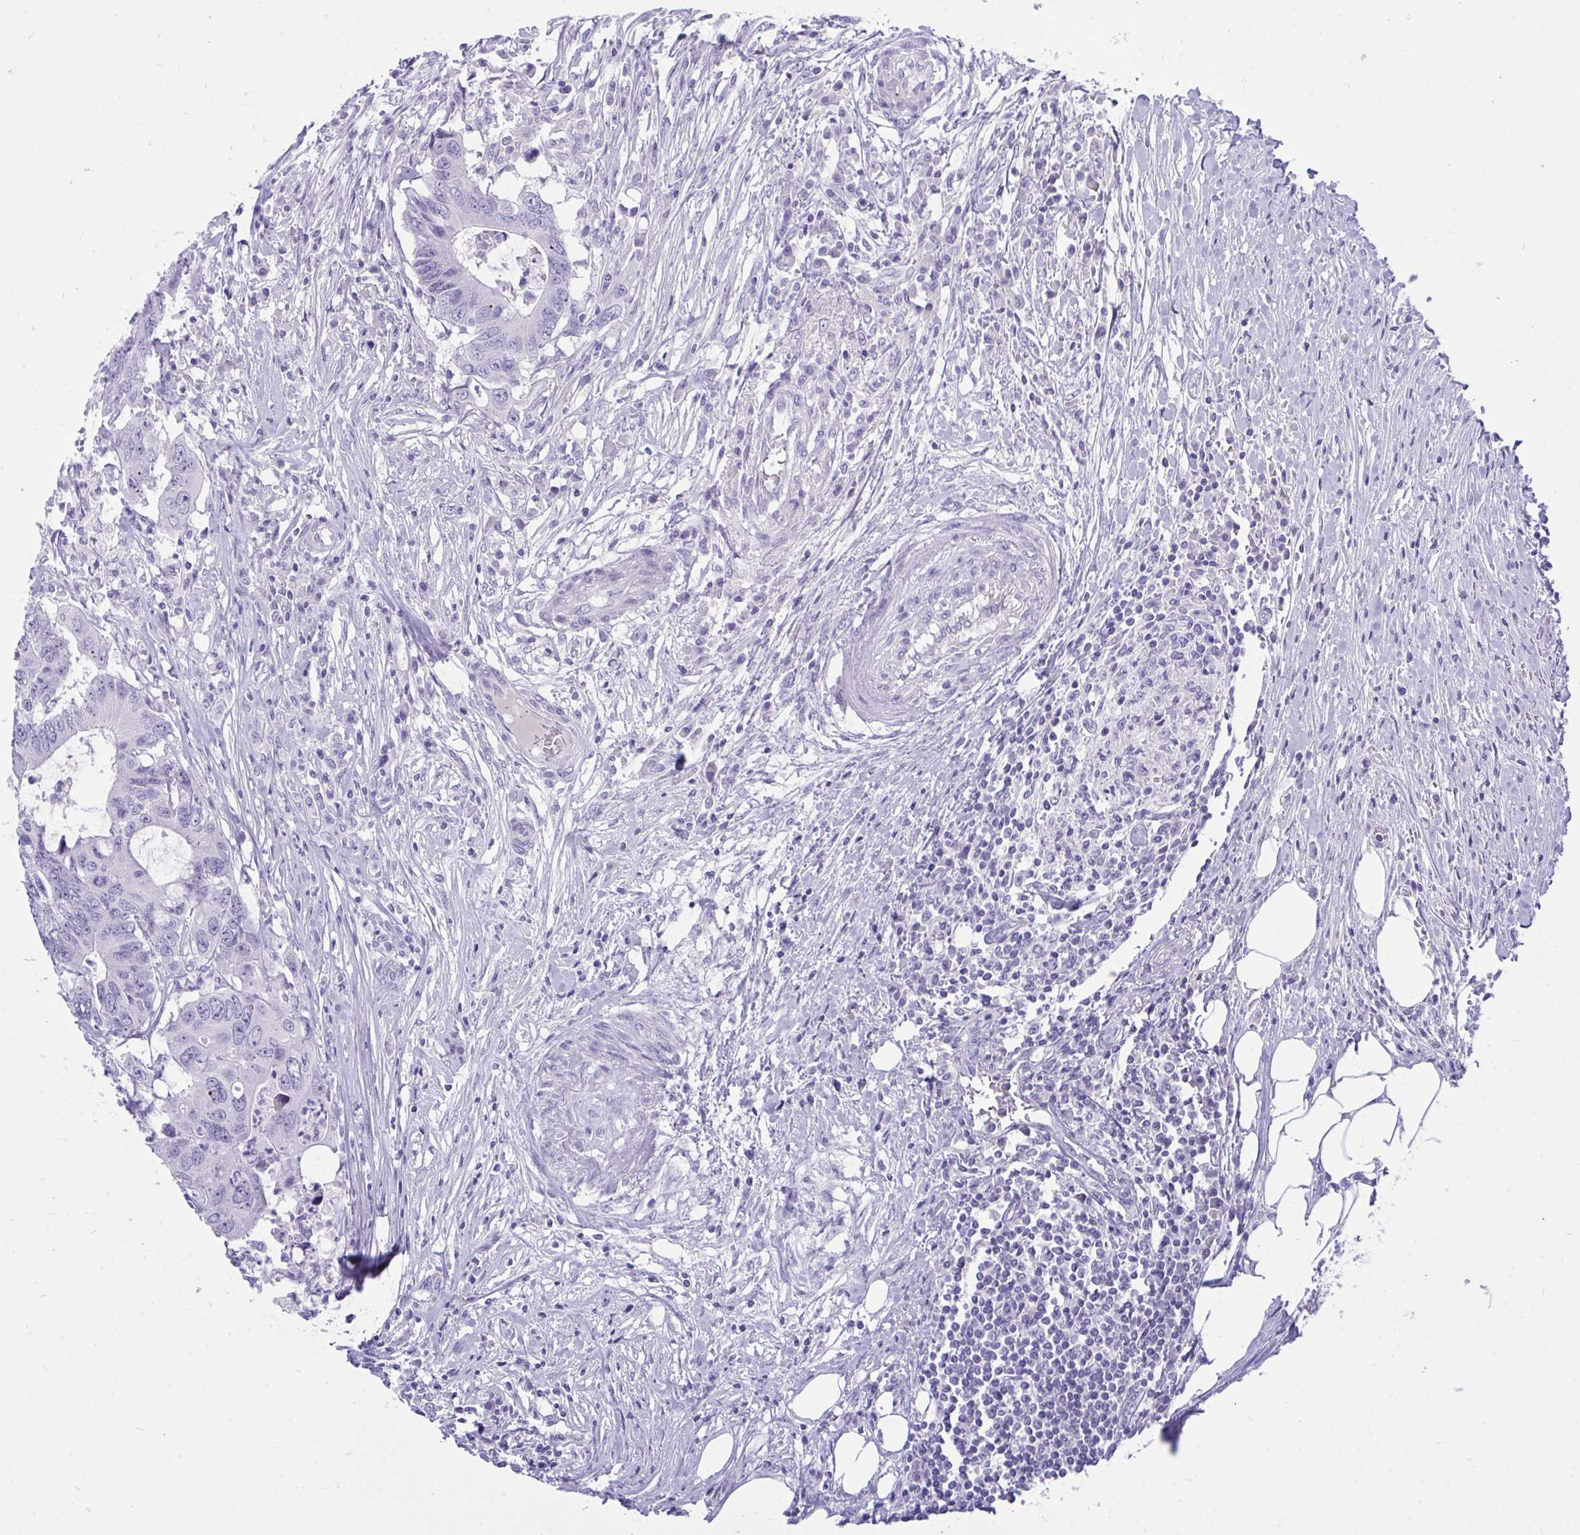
{"staining": {"intensity": "strong", "quantity": "<25%", "location": "cytoplasmic/membranous"}, "tissue": "colorectal cancer", "cell_type": "Tumor cells", "image_type": "cancer", "snomed": [{"axis": "morphology", "description": "Adenocarcinoma, NOS"}, {"axis": "topography", "description": "Colon"}], "caption": "Immunohistochemistry image of adenocarcinoma (colorectal) stained for a protein (brown), which demonstrates medium levels of strong cytoplasmic/membranous positivity in approximately <25% of tumor cells.", "gene": "MED9", "patient": {"sex": "male", "age": 71}}